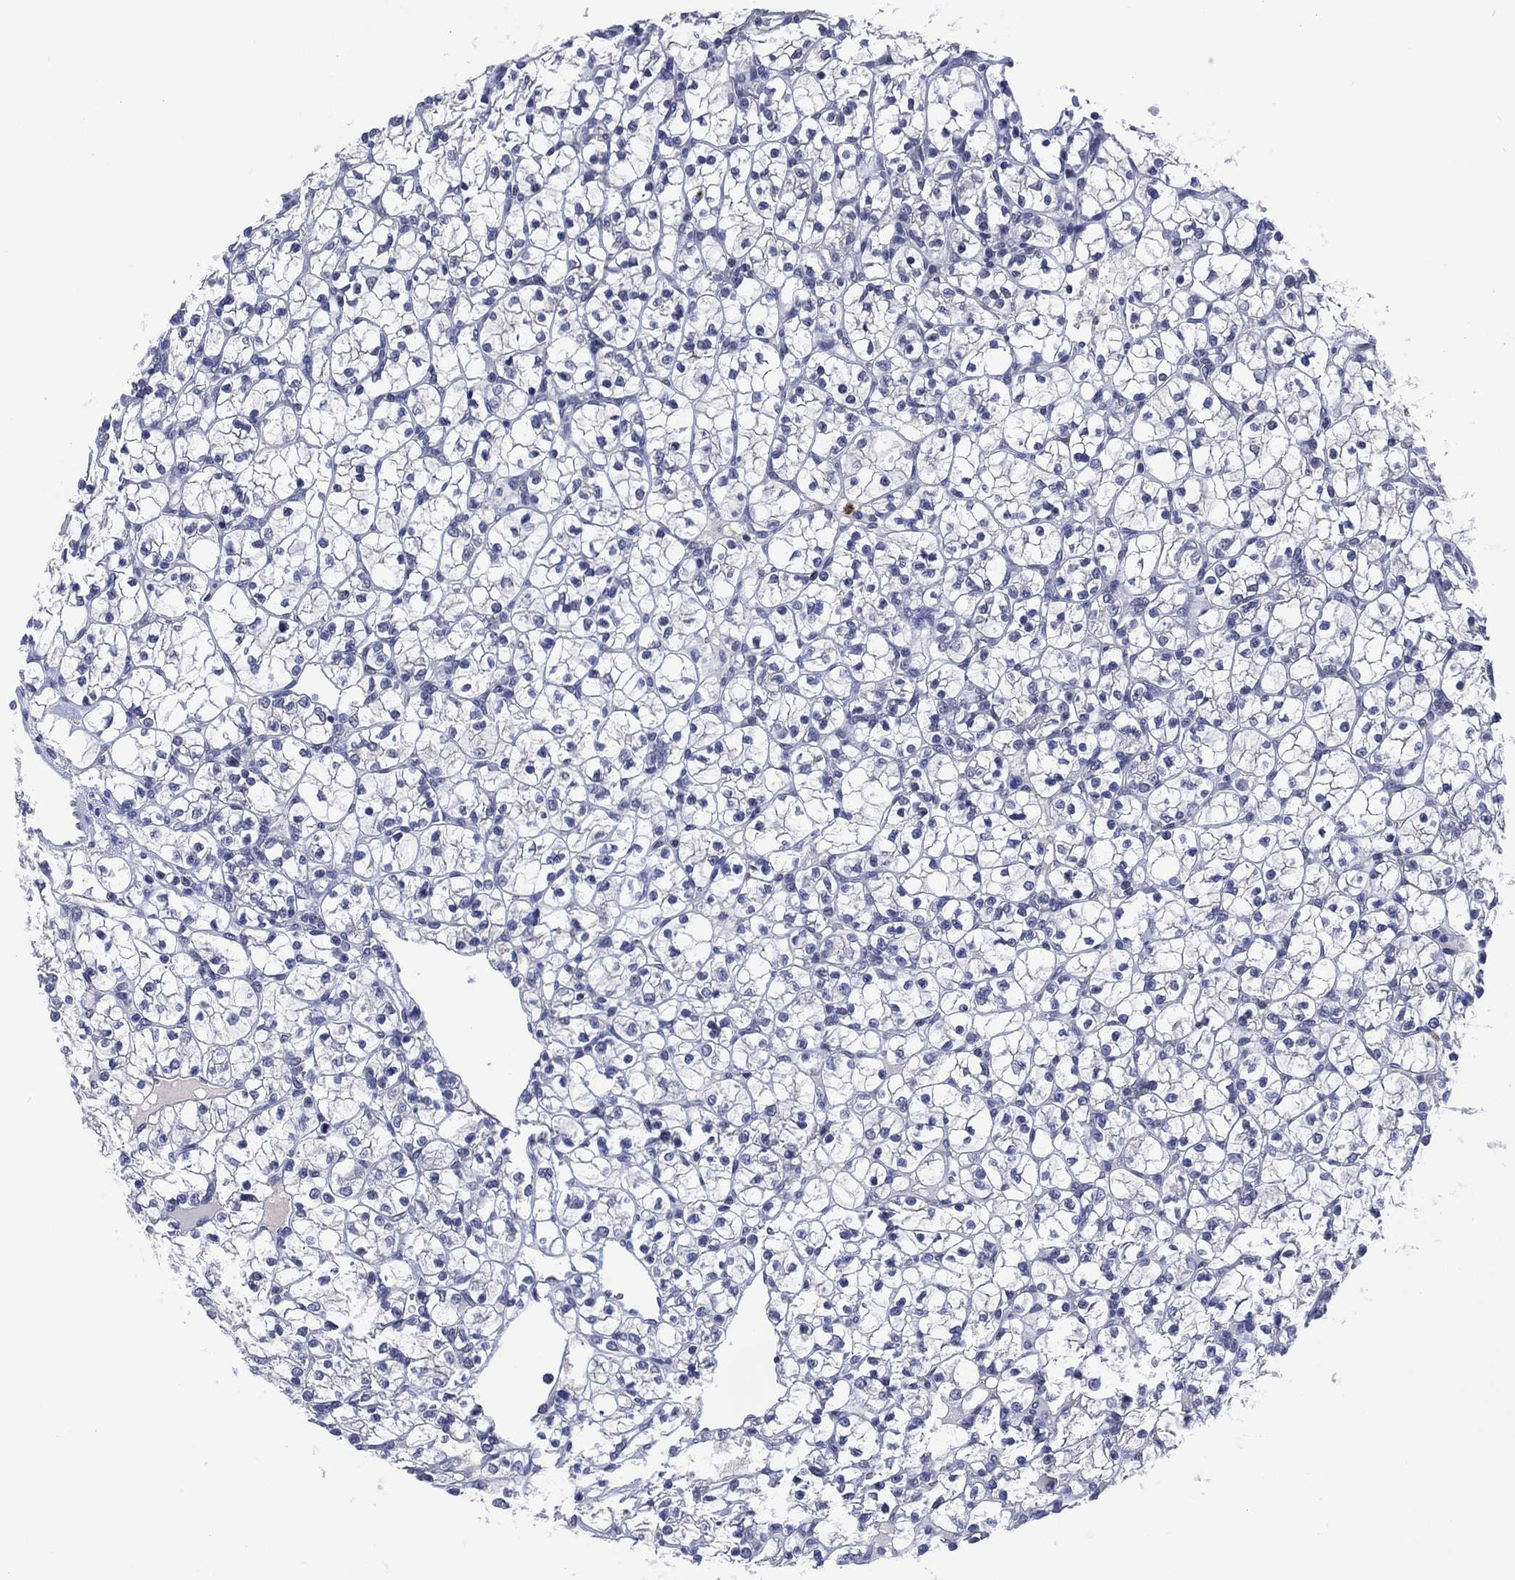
{"staining": {"intensity": "negative", "quantity": "none", "location": "none"}, "tissue": "renal cancer", "cell_type": "Tumor cells", "image_type": "cancer", "snomed": [{"axis": "morphology", "description": "Adenocarcinoma, NOS"}, {"axis": "topography", "description": "Kidney"}], "caption": "A micrograph of human renal cancer is negative for staining in tumor cells.", "gene": "USP26", "patient": {"sex": "female", "age": 89}}